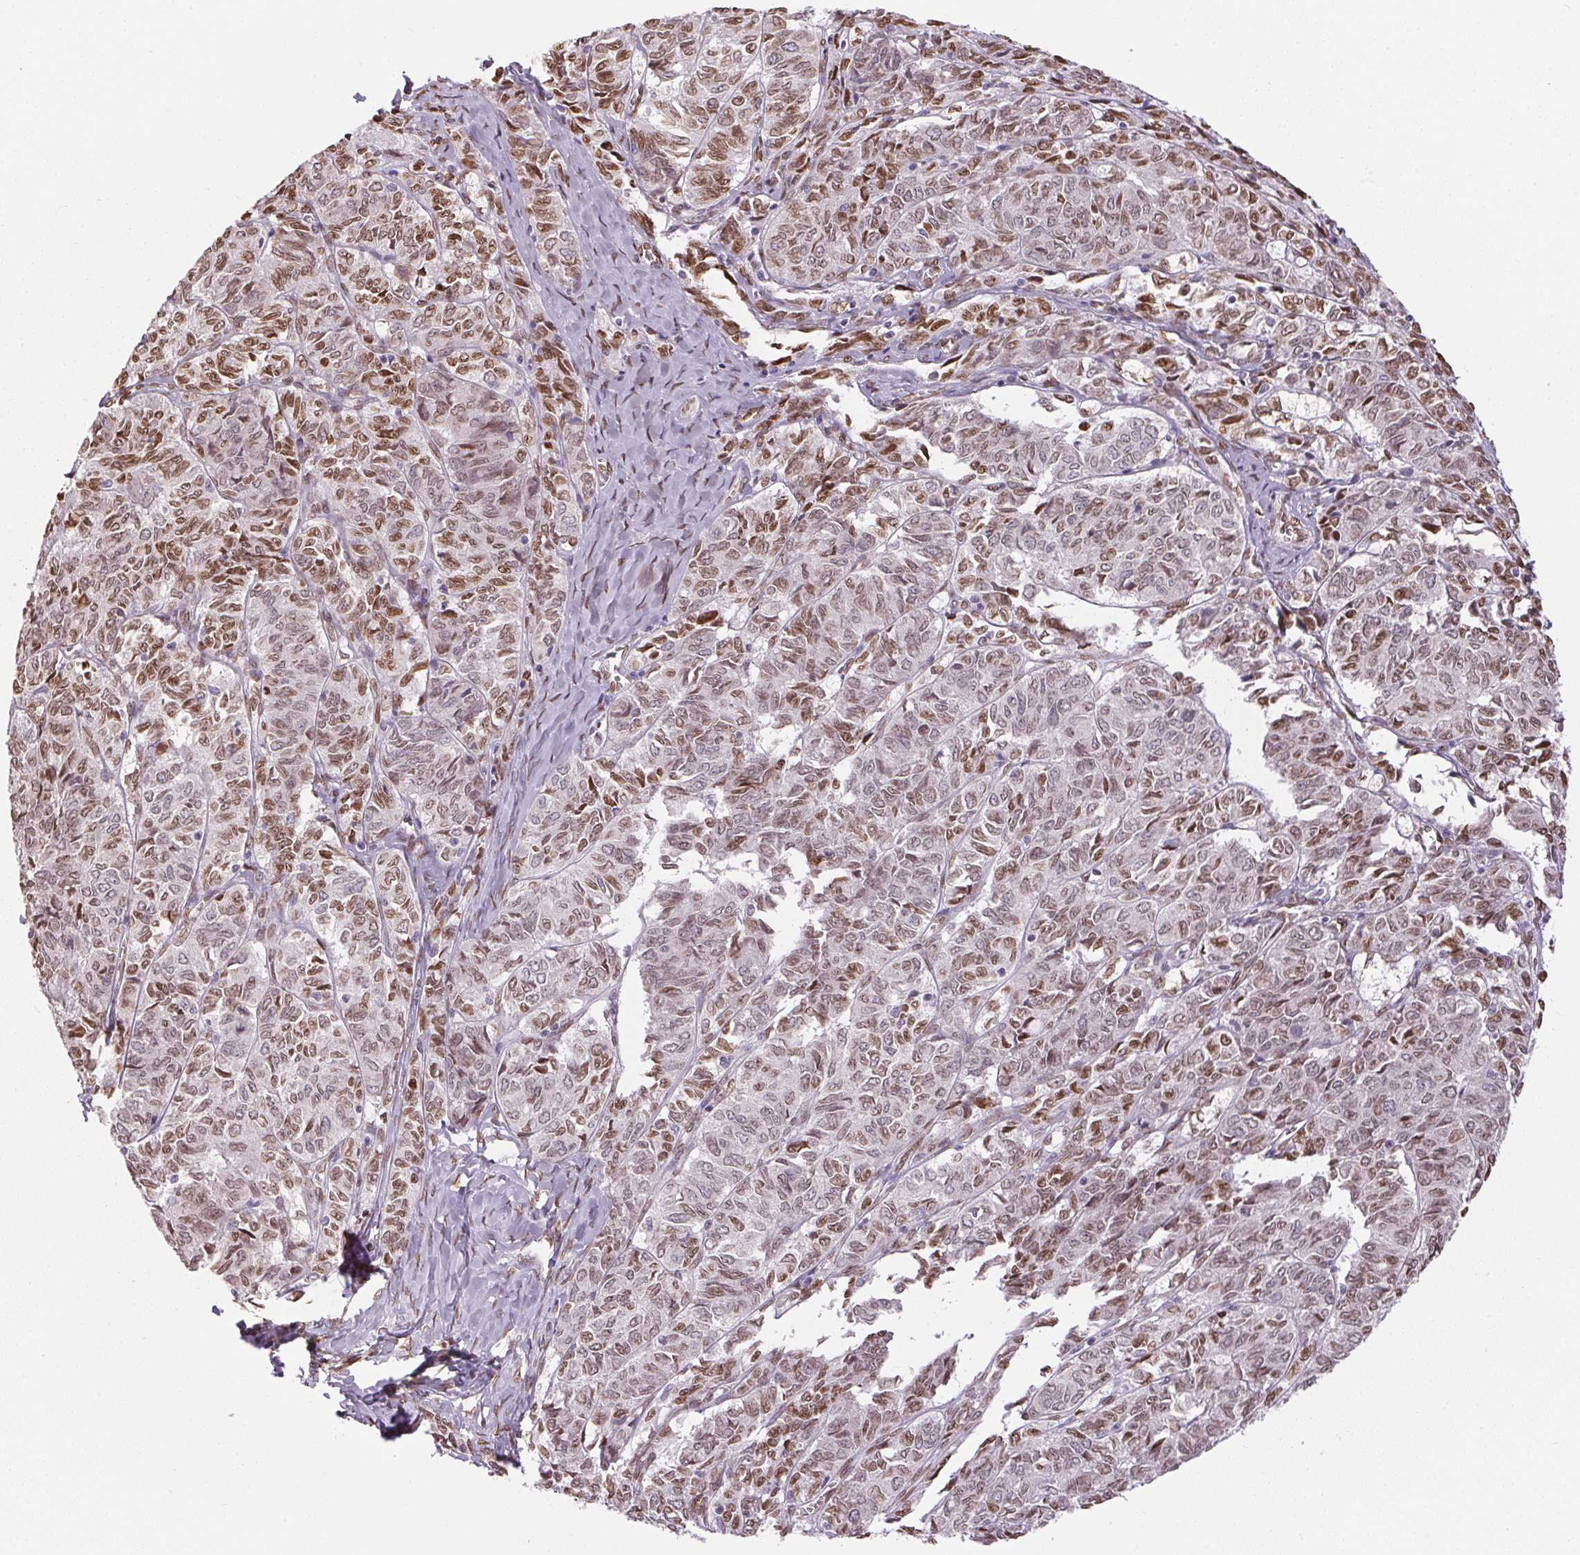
{"staining": {"intensity": "moderate", "quantity": ">75%", "location": "nuclear"}, "tissue": "ovarian cancer", "cell_type": "Tumor cells", "image_type": "cancer", "snomed": [{"axis": "morphology", "description": "Carcinoma, endometroid"}, {"axis": "topography", "description": "Ovary"}], "caption": "Moderate nuclear staining is appreciated in approximately >75% of tumor cells in endometroid carcinoma (ovarian).", "gene": "TMEM175", "patient": {"sex": "female", "age": 80}}